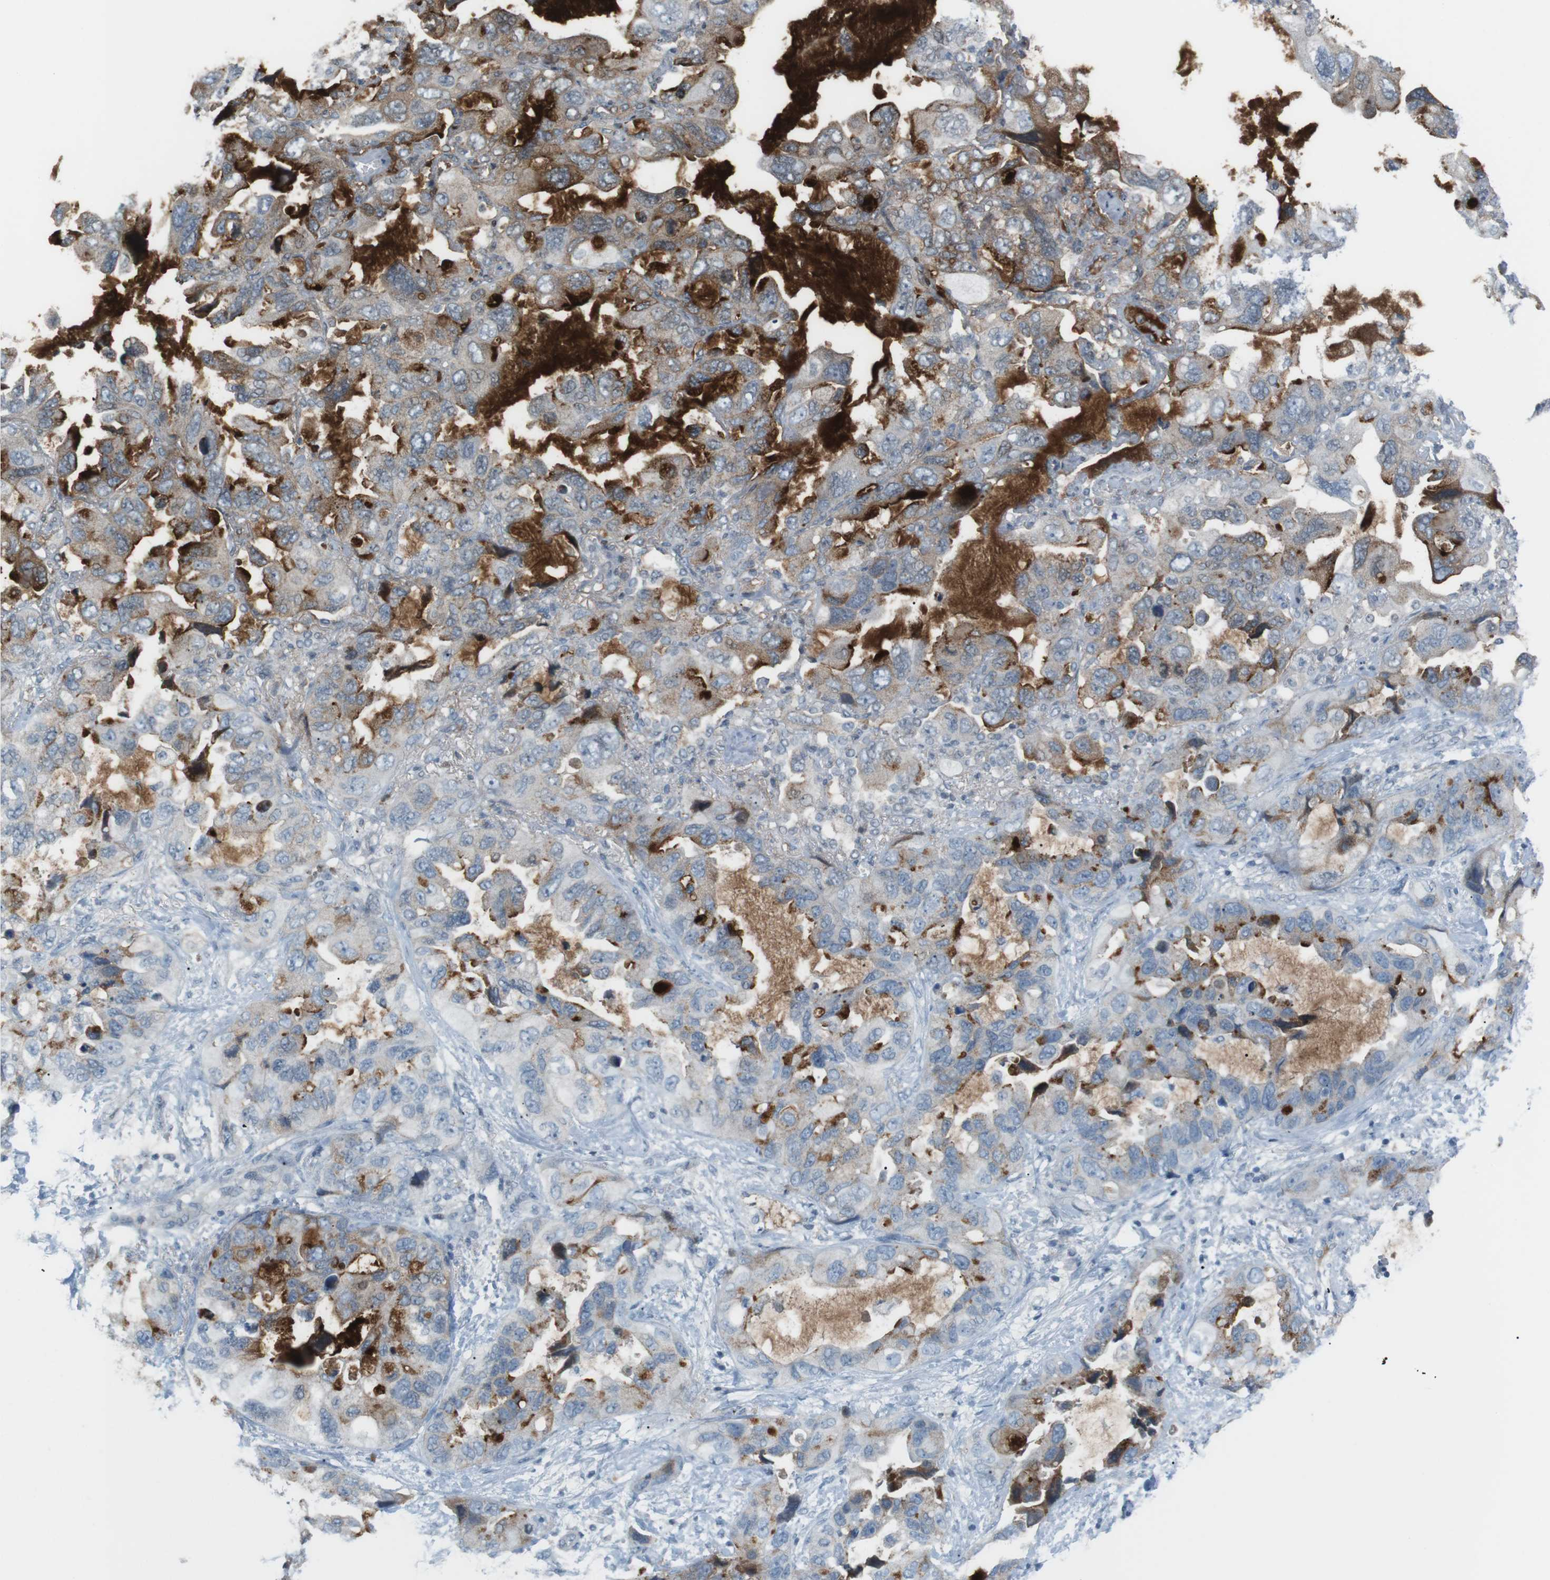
{"staining": {"intensity": "moderate", "quantity": "<25%", "location": "cytoplasmic/membranous"}, "tissue": "lung cancer", "cell_type": "Tumor cells", "image_type": "cancer", "snomed": [{"axis": "morphology", "description": "Squamous cell carcinoma, NOS"}, {"axis": "topography", "description": "Lung"}], "caption": "Human lung cancer (squamous cell carcinoma) stained with a protein marker exhibits moderate staining in tumor cells.", "gene": "AZGP1", "patient": {"sex": "female", "age": 73}}